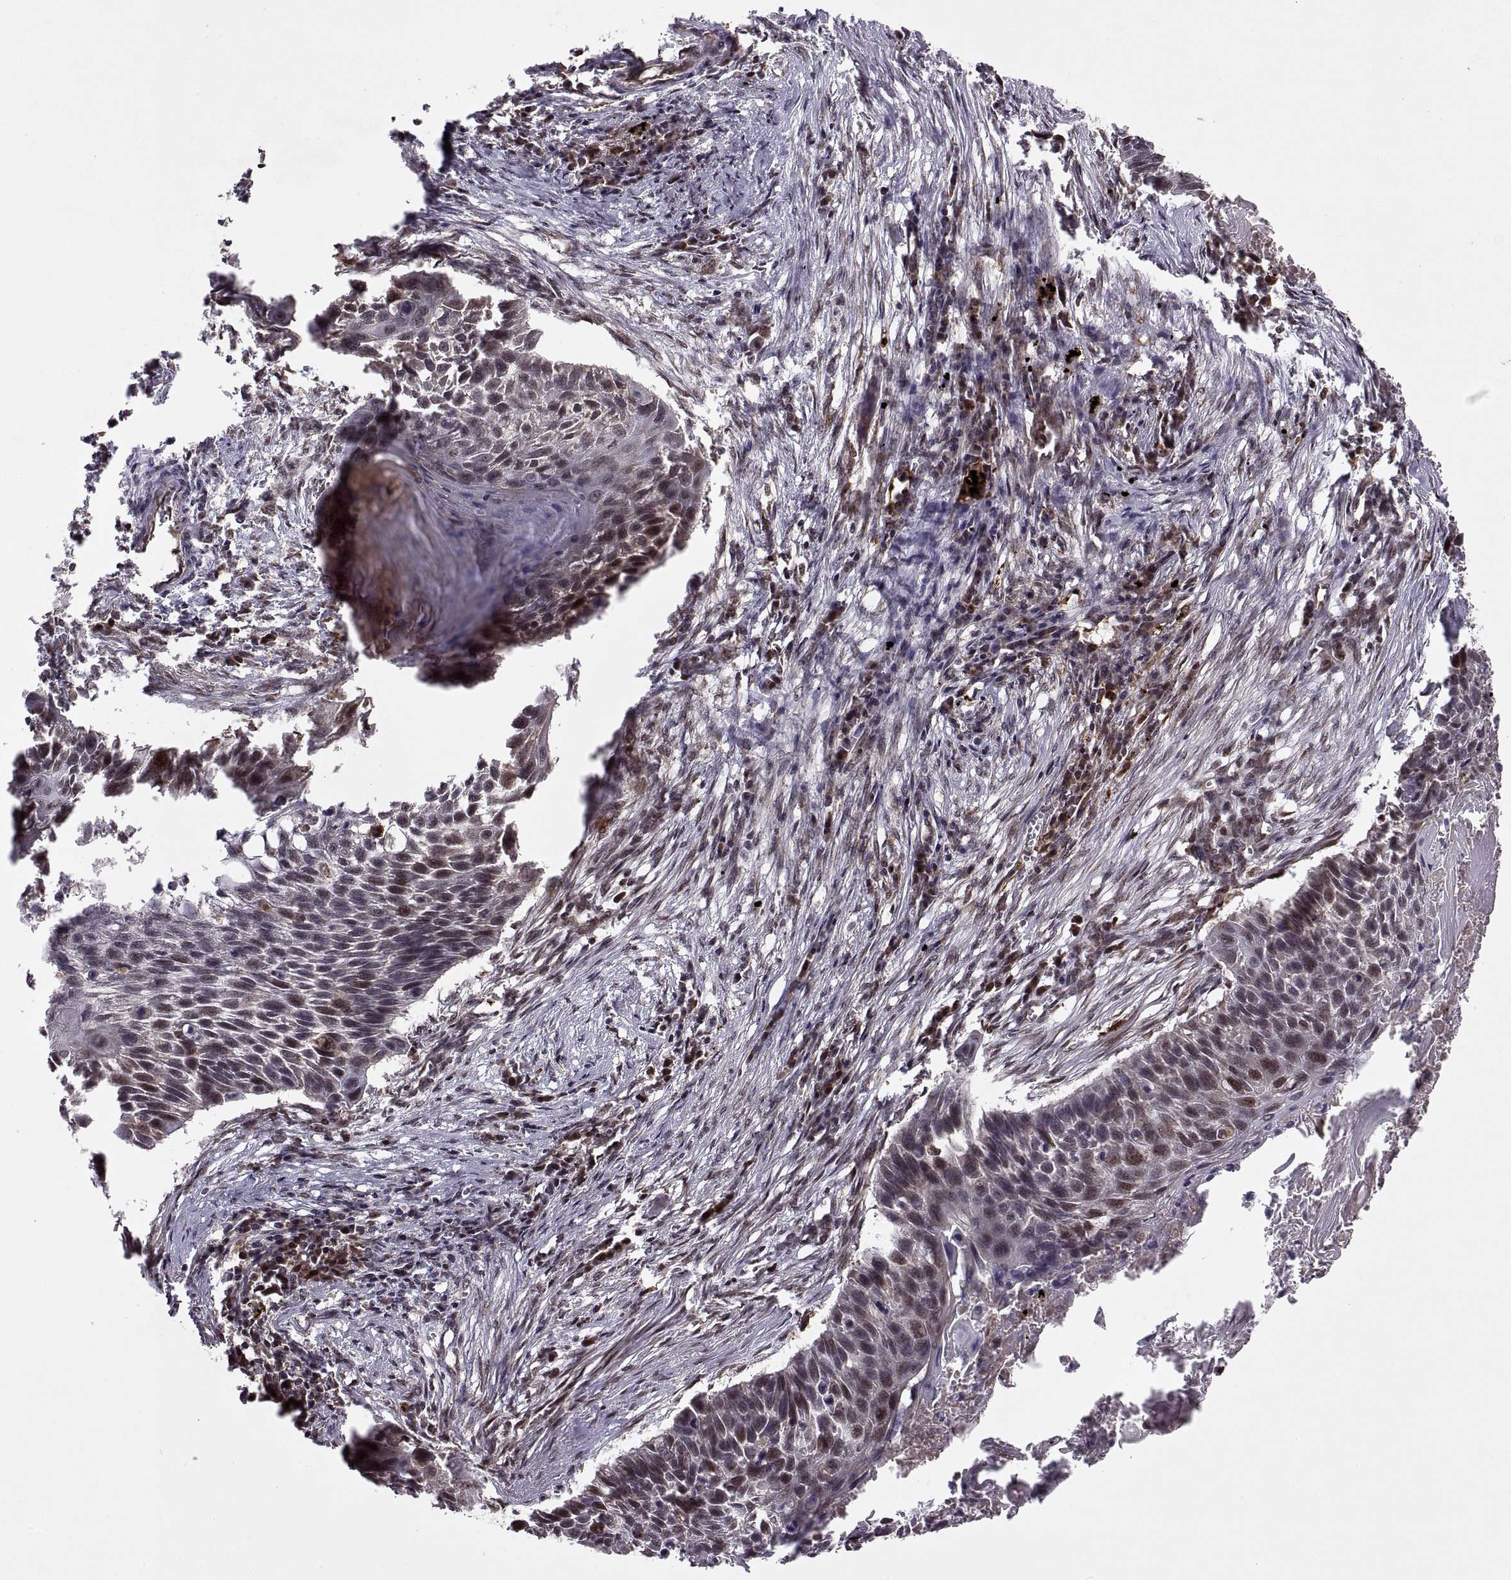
{"staining": {"intensity": "weak", "quantity": "<25%", "location": "nuclear"}, "tissue": "lung cancer", "cell_type": "Tumor cells", "image_type": "cancer", "snomed": [{"axis": "morphology", "description": "Squamous cell carcinoma, NOS"}, {"axis": "topography", "description": "Lung"}], "caption": "Image shows no protein staining in tumor cells of squamous cell carcinoma (lung) tissue. Brightfield microscopy of immunohistochemistry (IHC) stained with DAB (brown) and hematoxylin (blue), captured at high magnification.", "gene": "PTOV1", "patient": {"sex": "male", "age": 78}}